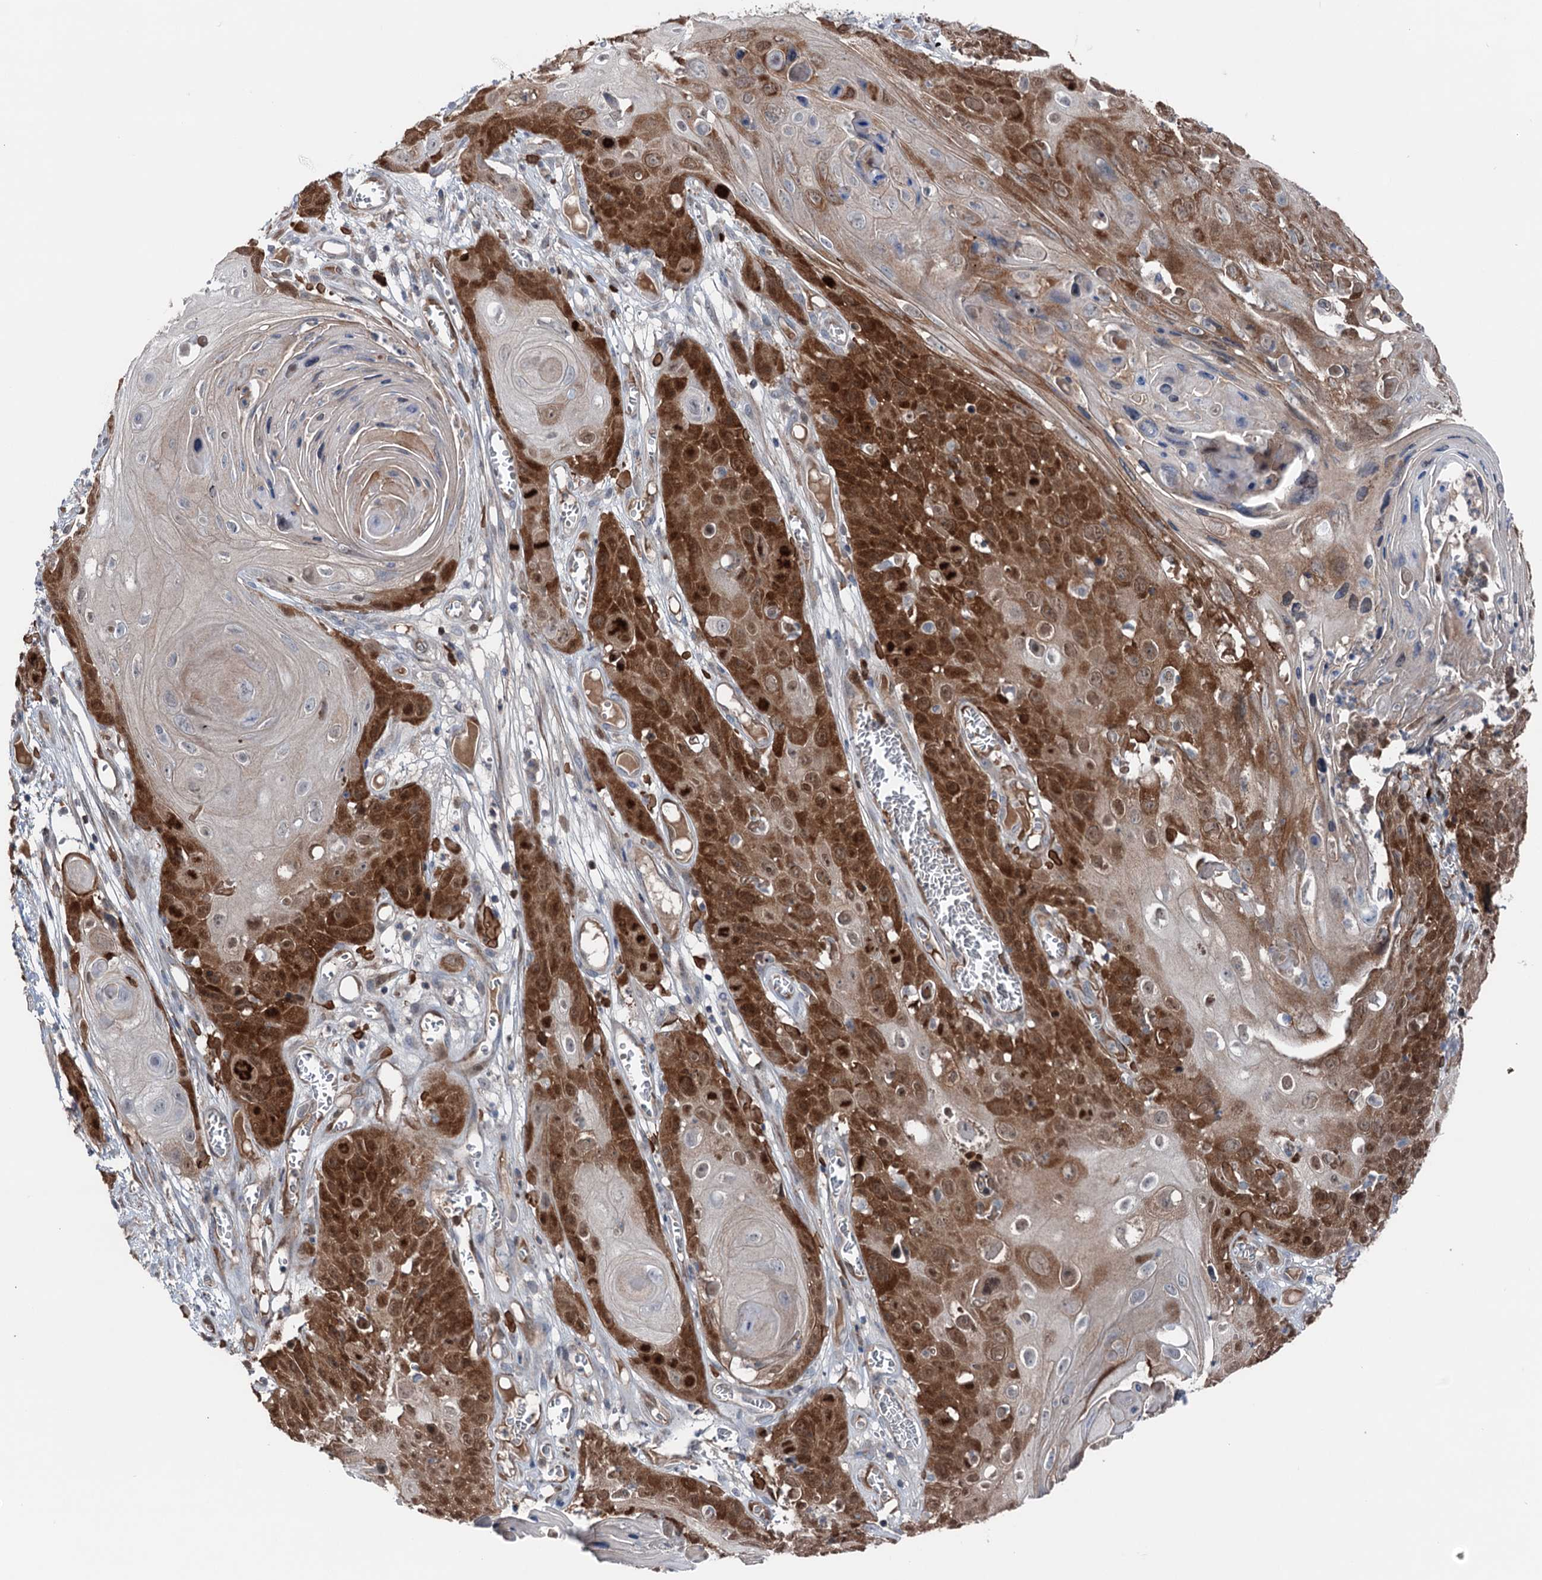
{"staining": {"intensity": "strong", "quantity": ">75%", "location": "cytoplasmic/membranous"}, "tissue": "skin cancer", "cell_type": "Tumor cells", "image_type": "cancer", "snomed": [{"axis": "morphology", "description": "Squamous cell carcinoma, NOS"}, {"axis": "topography", "description": "Skin"}], "caption": "Skin cancer (squamous cell carcinoma) stained with DAB (3,3'-diaminobenzidine) immunohistochemistry (IHC) shows high levels of strong cytoplasmic/membranous staining in approximately >75% of tumor cells.", "gene": "NCAPD2", "patient": {"sex": "male", "age": 55}}